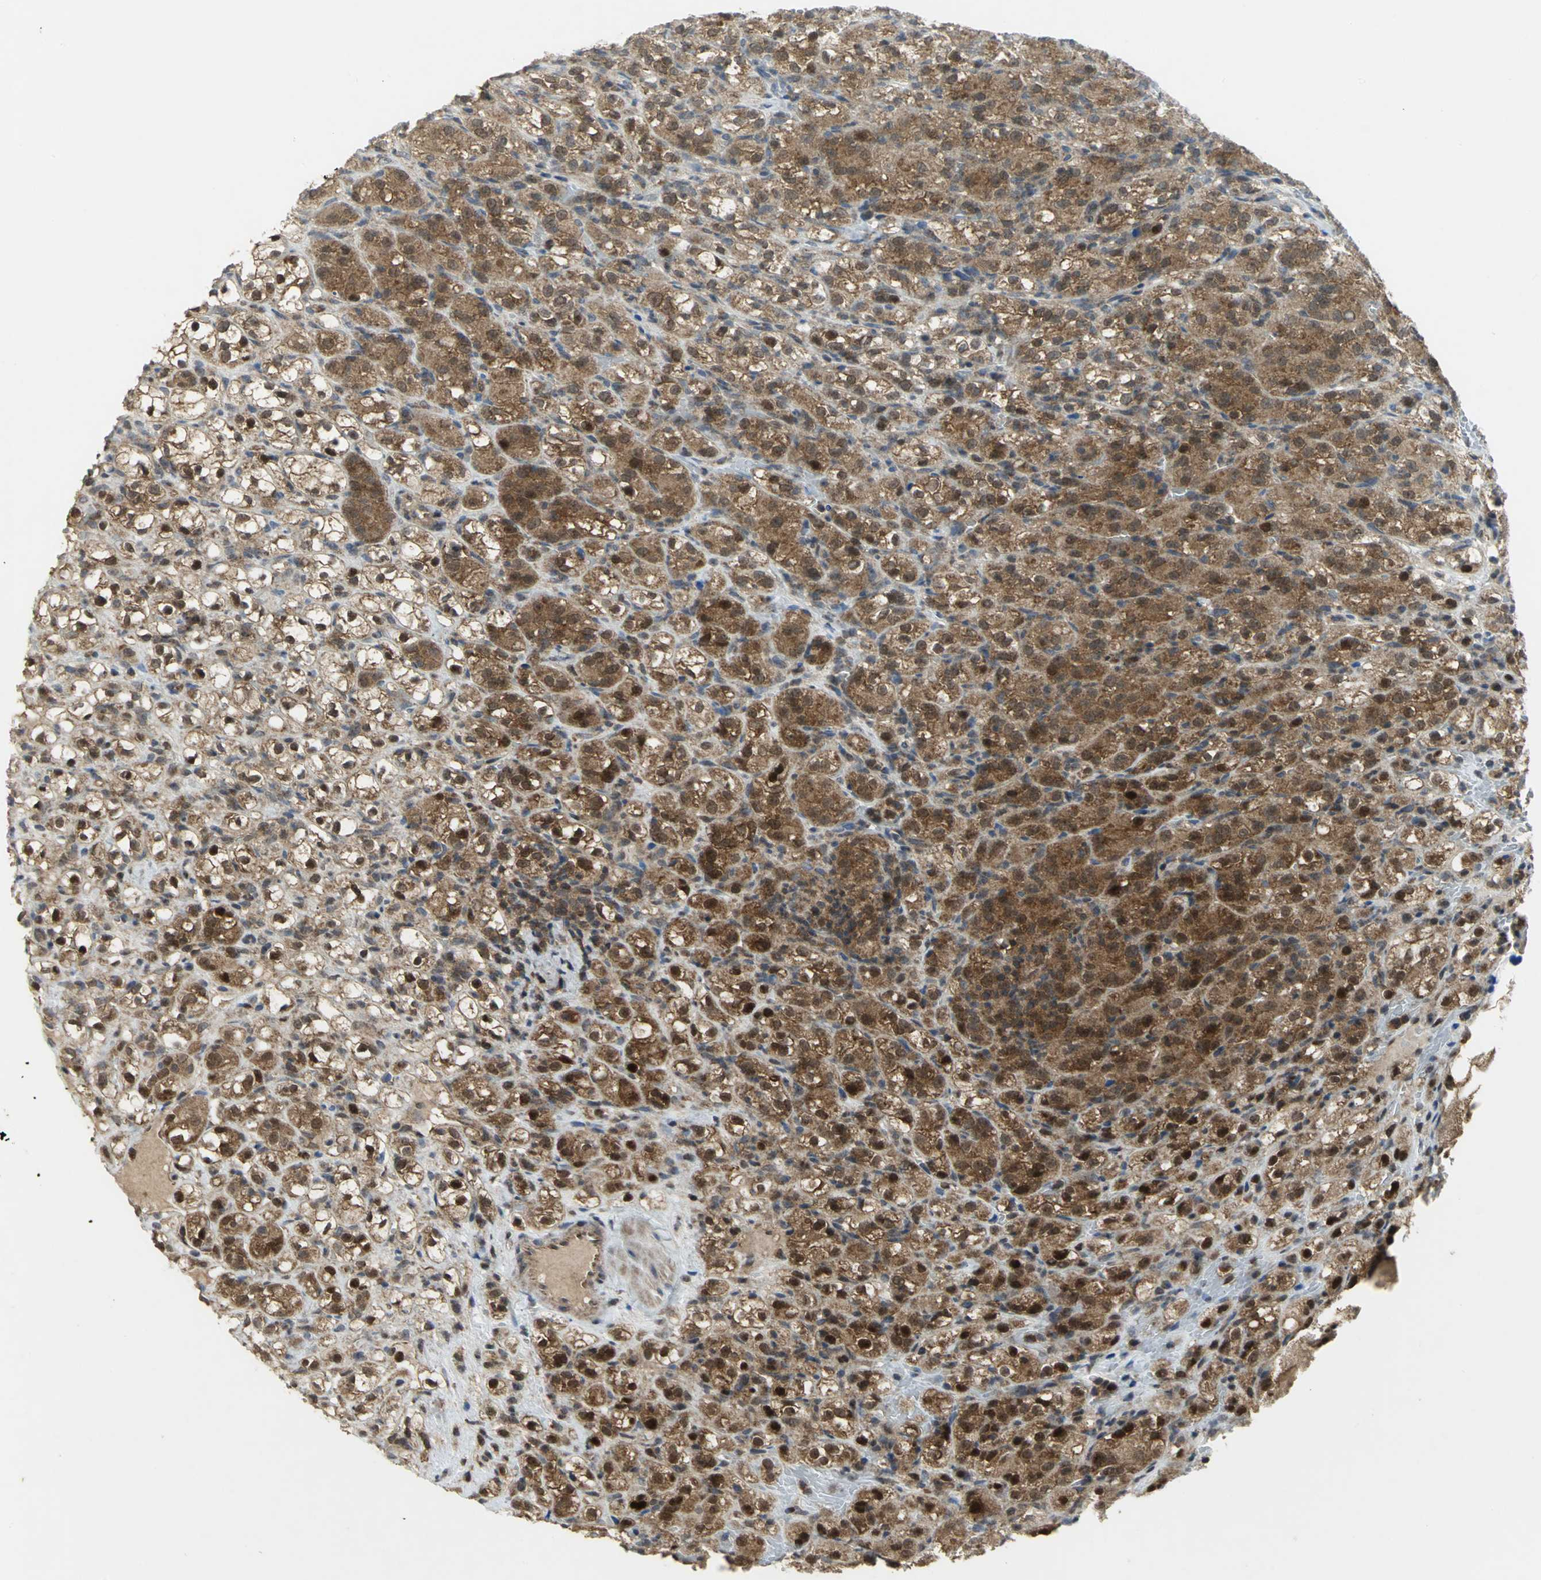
{"staining": {"intensity": "strong", "quantity": ">75%", "location": "cytoplasmic/membranous,nuclear"}, "tissue": "renal cancer", "cell_type": "Tumor cells", "image_type": "cancer", "snomed": [{"axis": "morphology", "description": "Normal tissue, NOS"}, {"axis": "morphology", "description": "Adenocarcinoma, NOS"}, {"axis": "topography", "description": "Kidney"}], "caption": "Approximately >75% of tumor cells in renal adenocarcinoma display strong cytoplasmic/membranous and nuclear protein positivity as visualized by brown immunohistochemical staining.", "gene": "PPIA", "patient": {"sex": "male", "age": 61}}